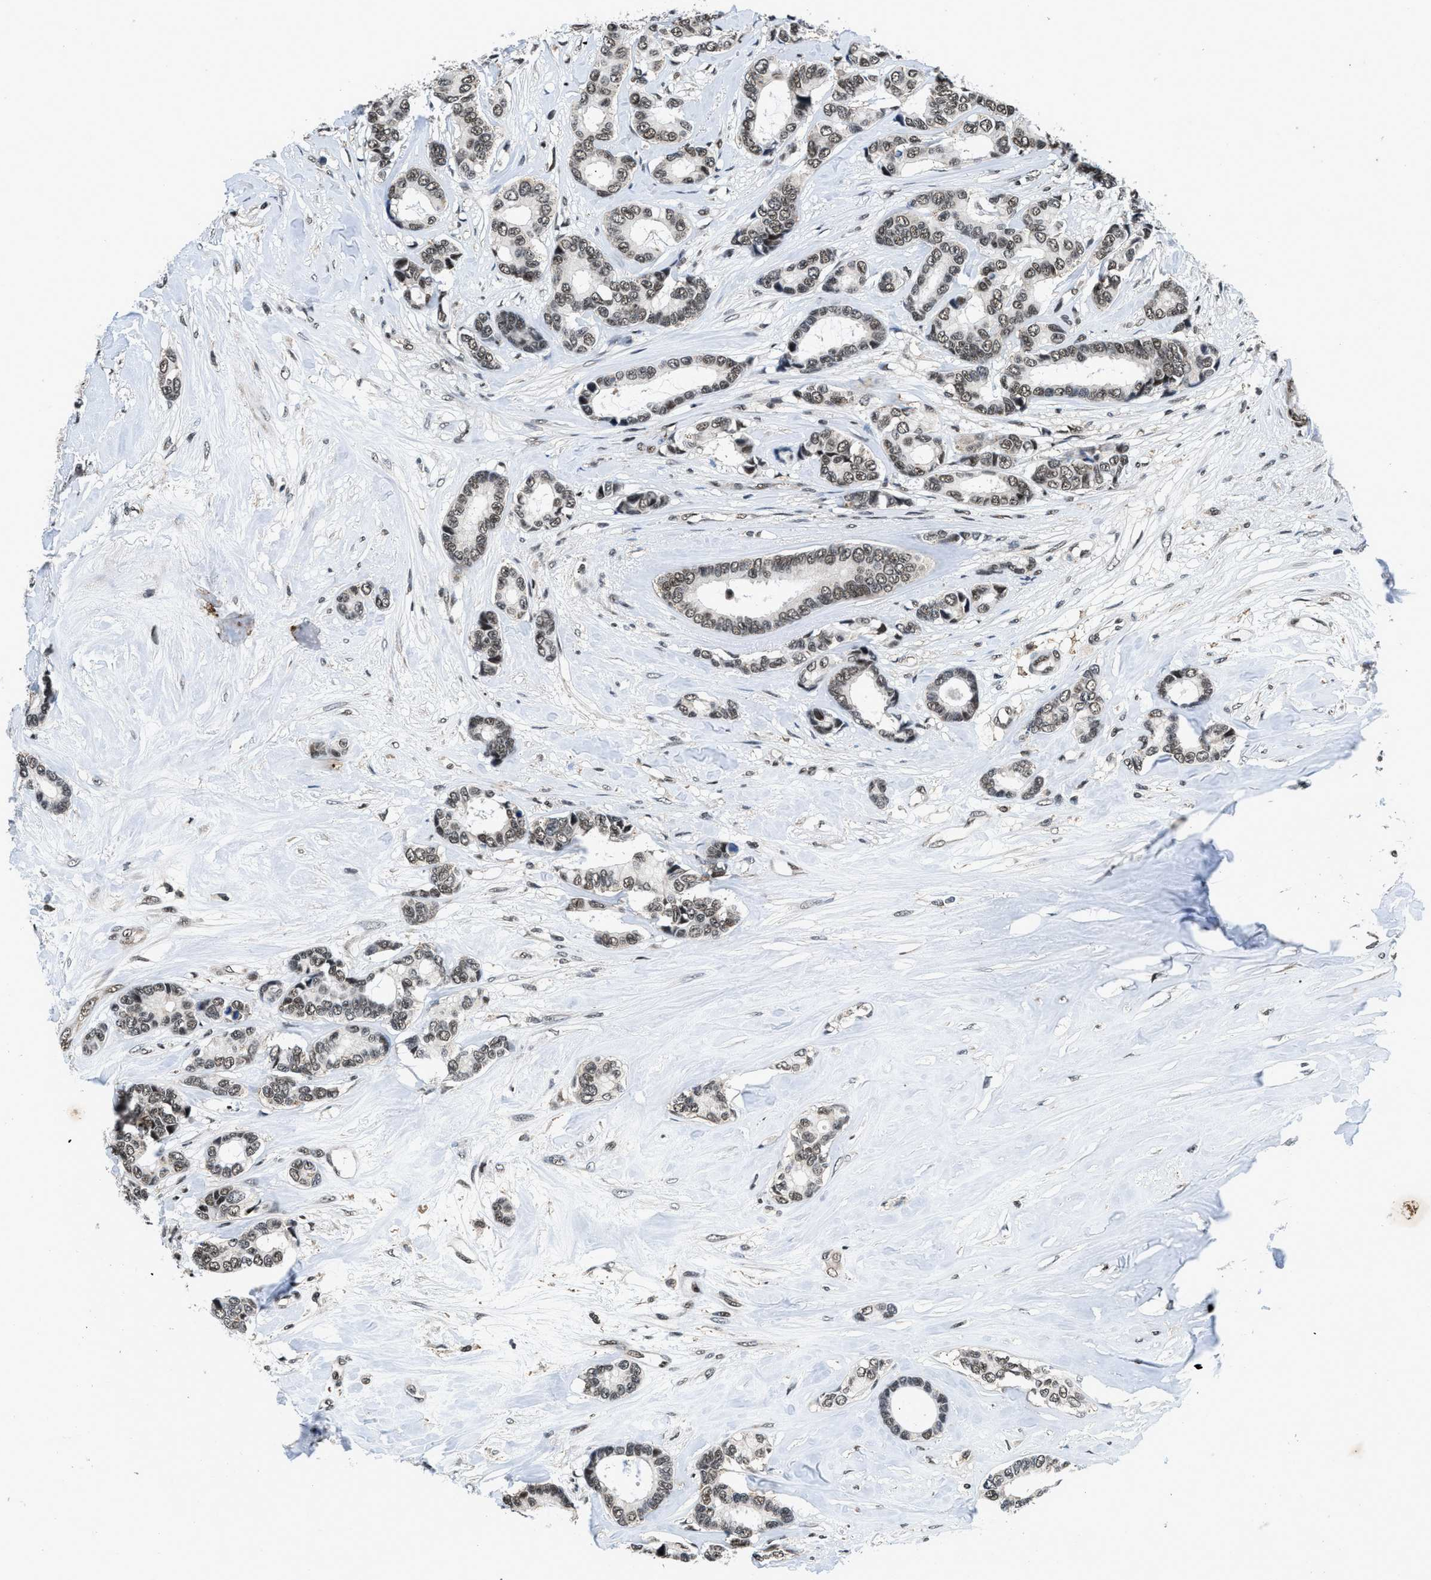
{"staining": {"intensity": "moderate", "quantity": ">75%", "location": "nuclear"}, "tissue": "breast cancer", "cell_type": "Tumor cells", "image_type": "cancer", "snomed": [{"axis": "morphology", "description": "Duct carcinoma"}, {"axis": "topography", "description": "Breast"}], "caption": "Immunohistochemical staining of intraductal carcinoma (breast) exhibits moderate nuclear protein staining in about >75% of tumor cells.", "gene": "HNRNPH2", "patient": {"sex": "female", "age": 87}}